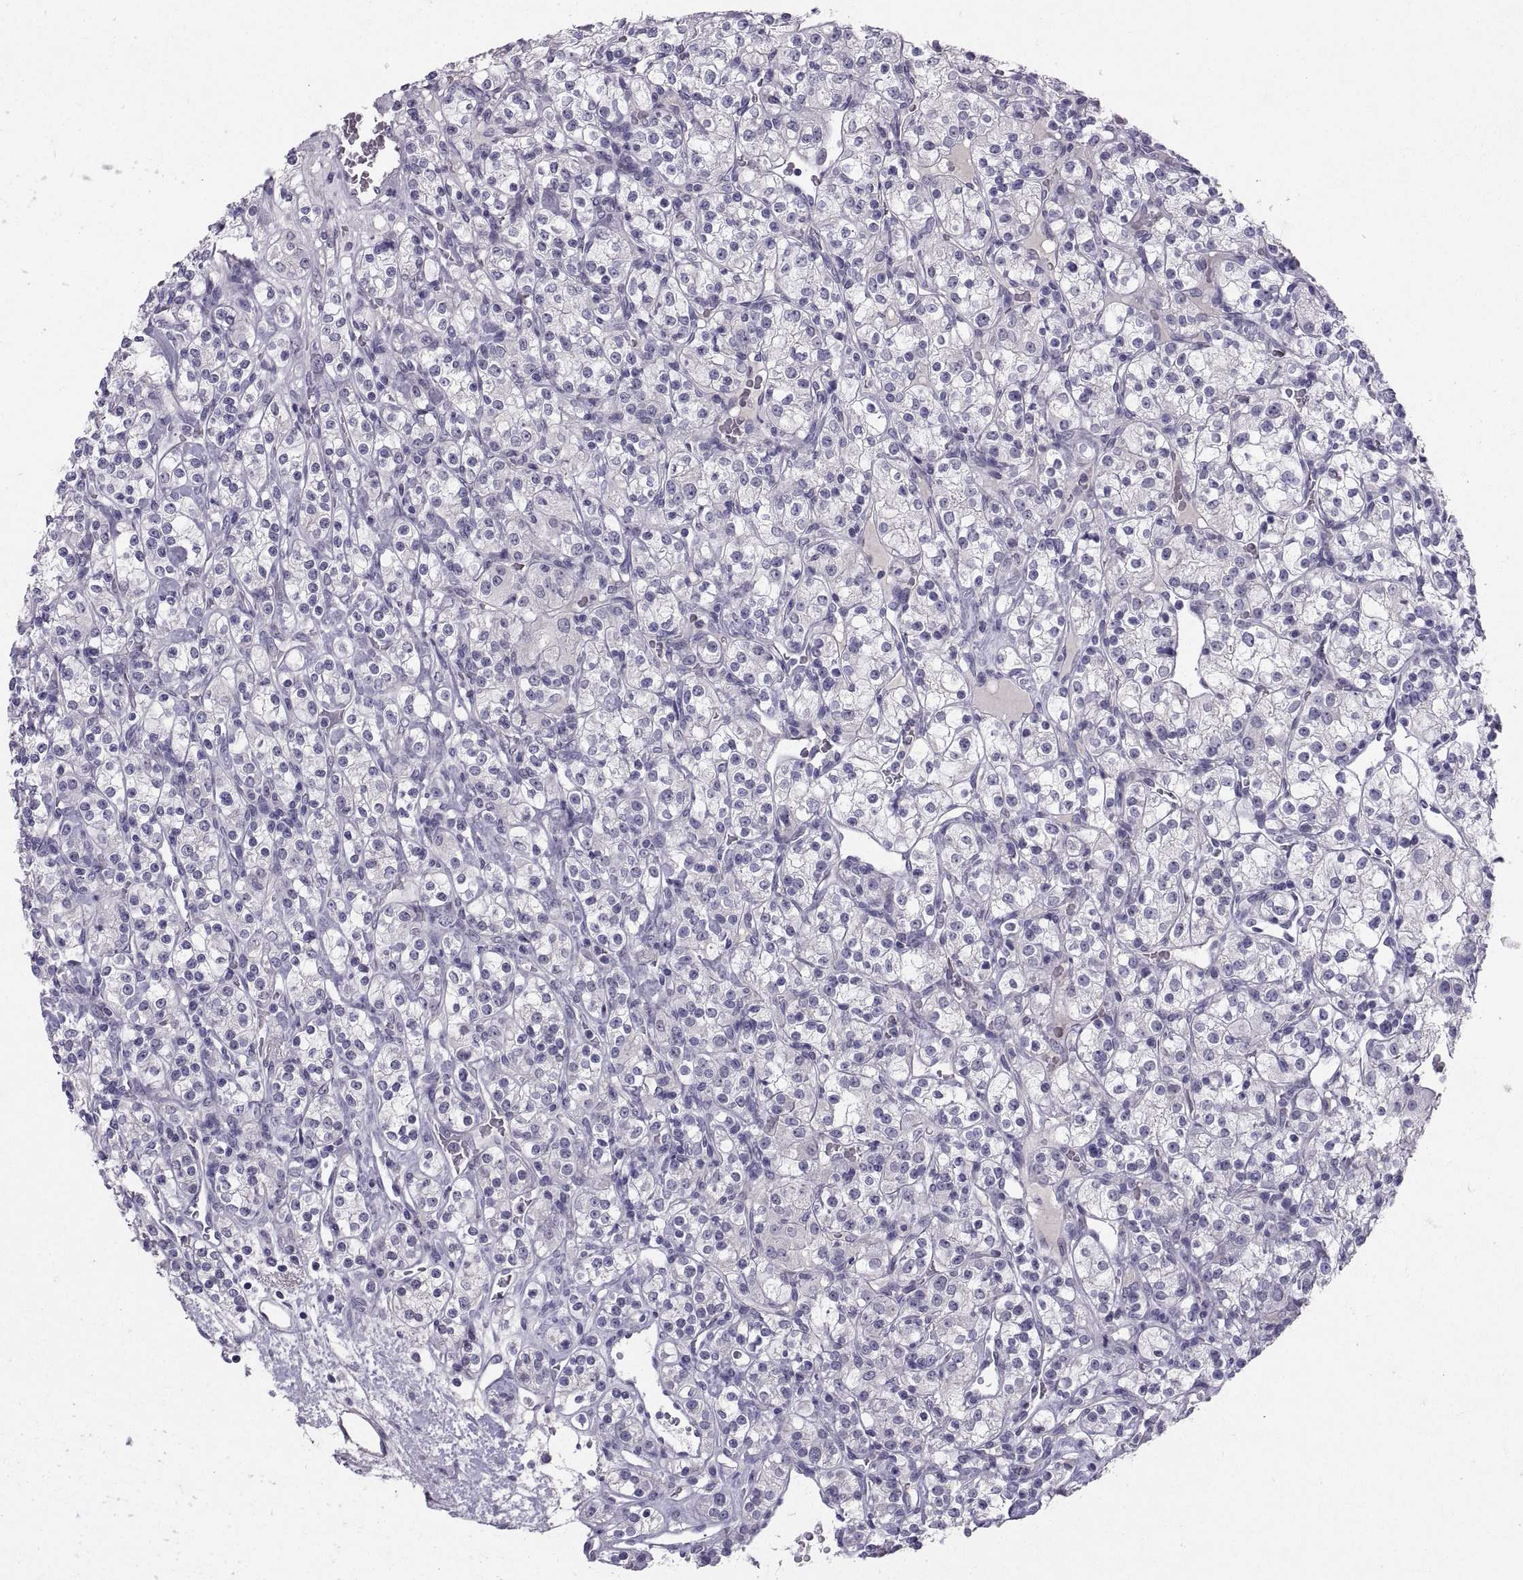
{"staining": {"intensity": "negative", "quantity": "none", "location": "none"}, "tissue": "renal cancer", "cell_type": "Tumor cells", "image_type": "cancer", "snomed": [{"axis": "morphology", "description": "Adenocarcinoma, NOS"}, {"axis": "topography", "description": "Kidney"}], "caption": "A high-resolution histopathology image shows immunohistochemistry staining of renal cancer (adenocarcinoma), which shows no significant positivity in tumor cells.", "gene": "PTN", "patient": {"sex": "male", "age": 77}}